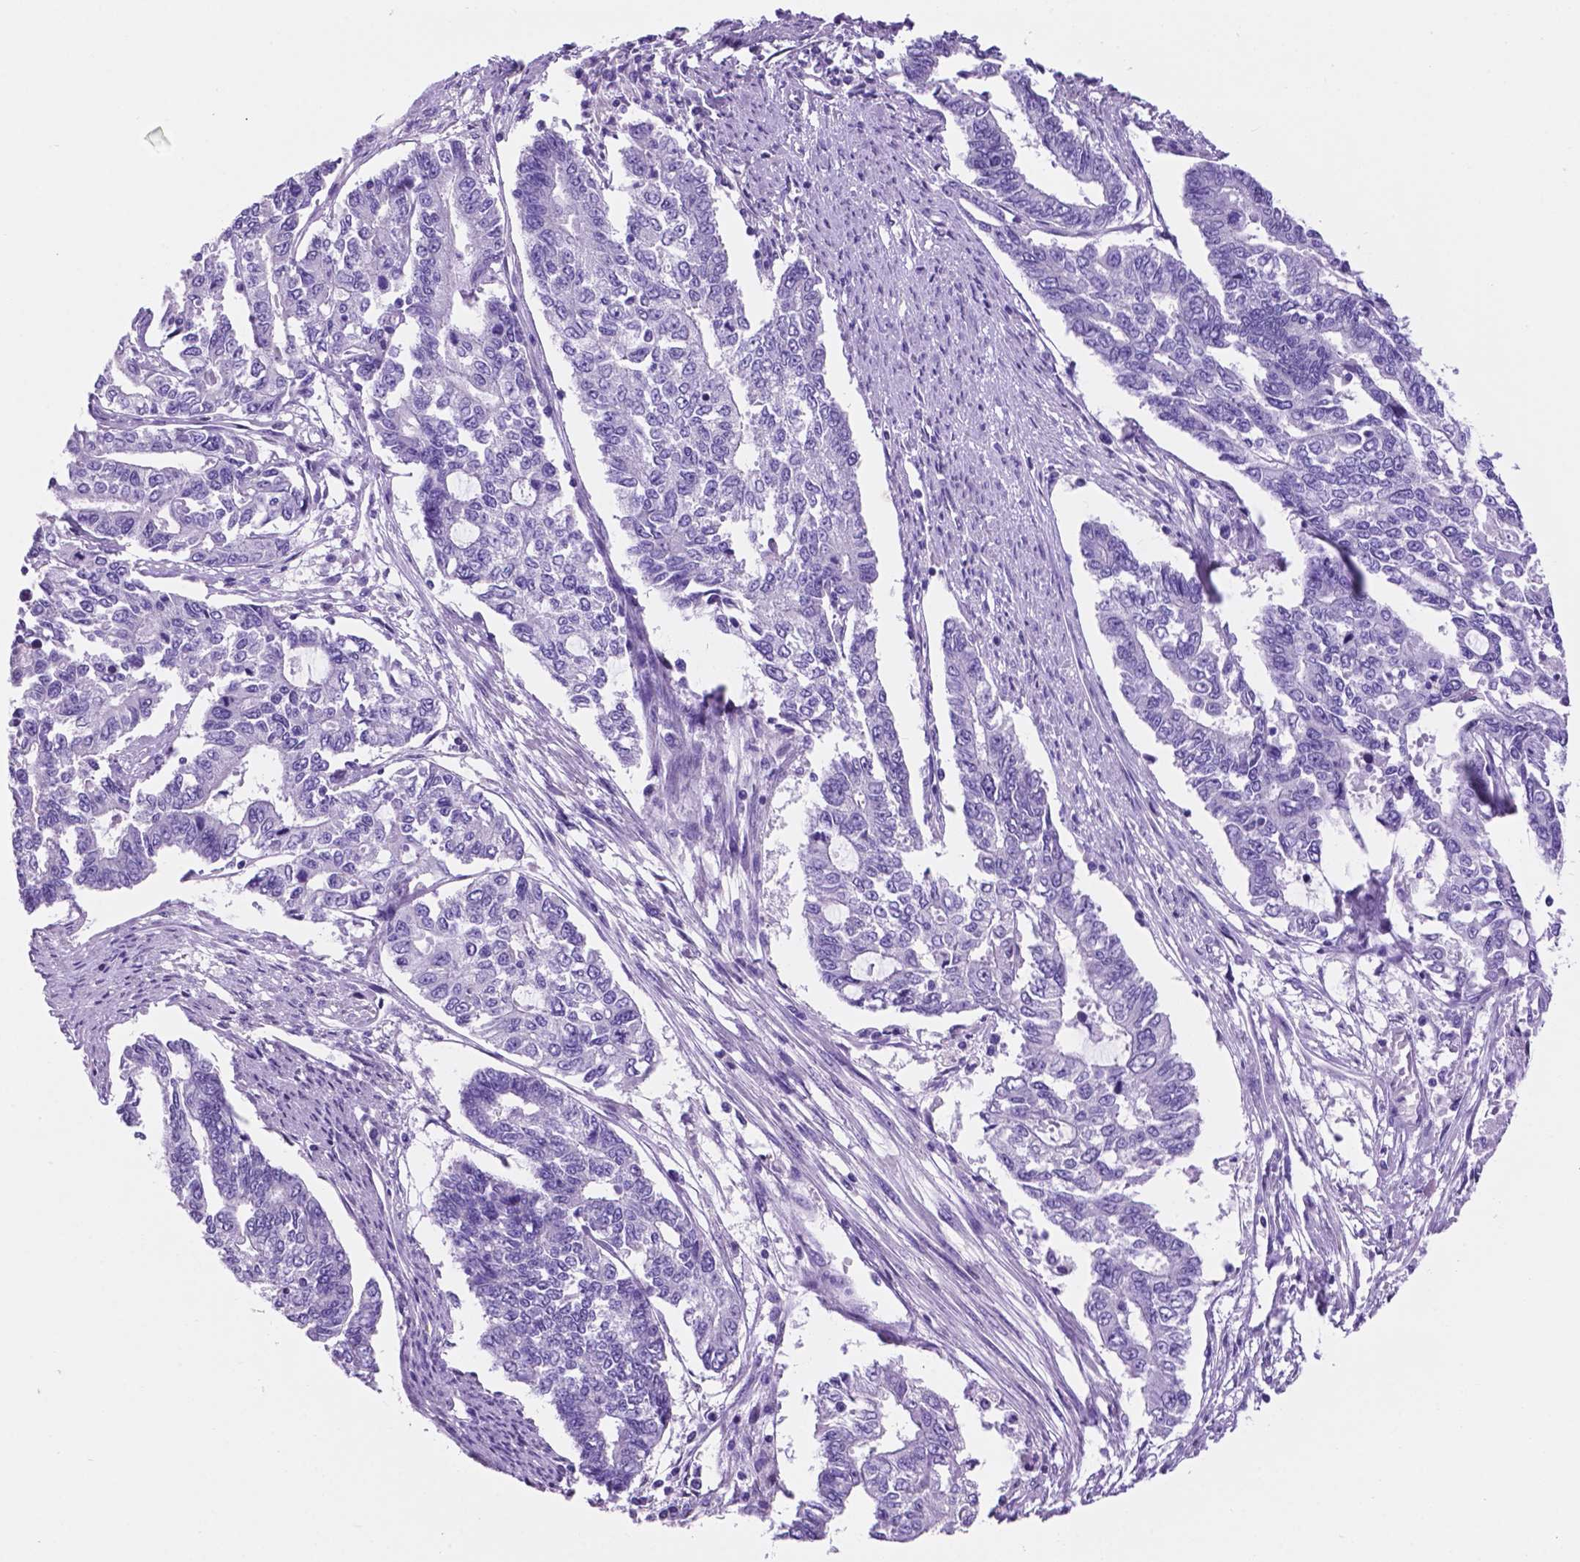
{"staining": {"intensity": "negative", "quantity": "none", "location": "none"}, "tissue": "endometrial cancer", "cell_type": "Tumor cells", "image_type": "cancer", "snomed": [{"axis": "morphology", "description": "Adenocarcinoma, NOS"}, {"axis": "topography", "description": "Uterus"}], "caption": "Immunohistochemistry (IHC) histopathology image of human endometrial adenocarcinoma stained for a protein (brown), which displays no expression in tumor cells. (DAB (3,3'-diaminobenzidine) immunohistochemistry with hematoxylin counter stain).", "gene": "TMEM210", "patient": {"sex": "female", "age": 59}}